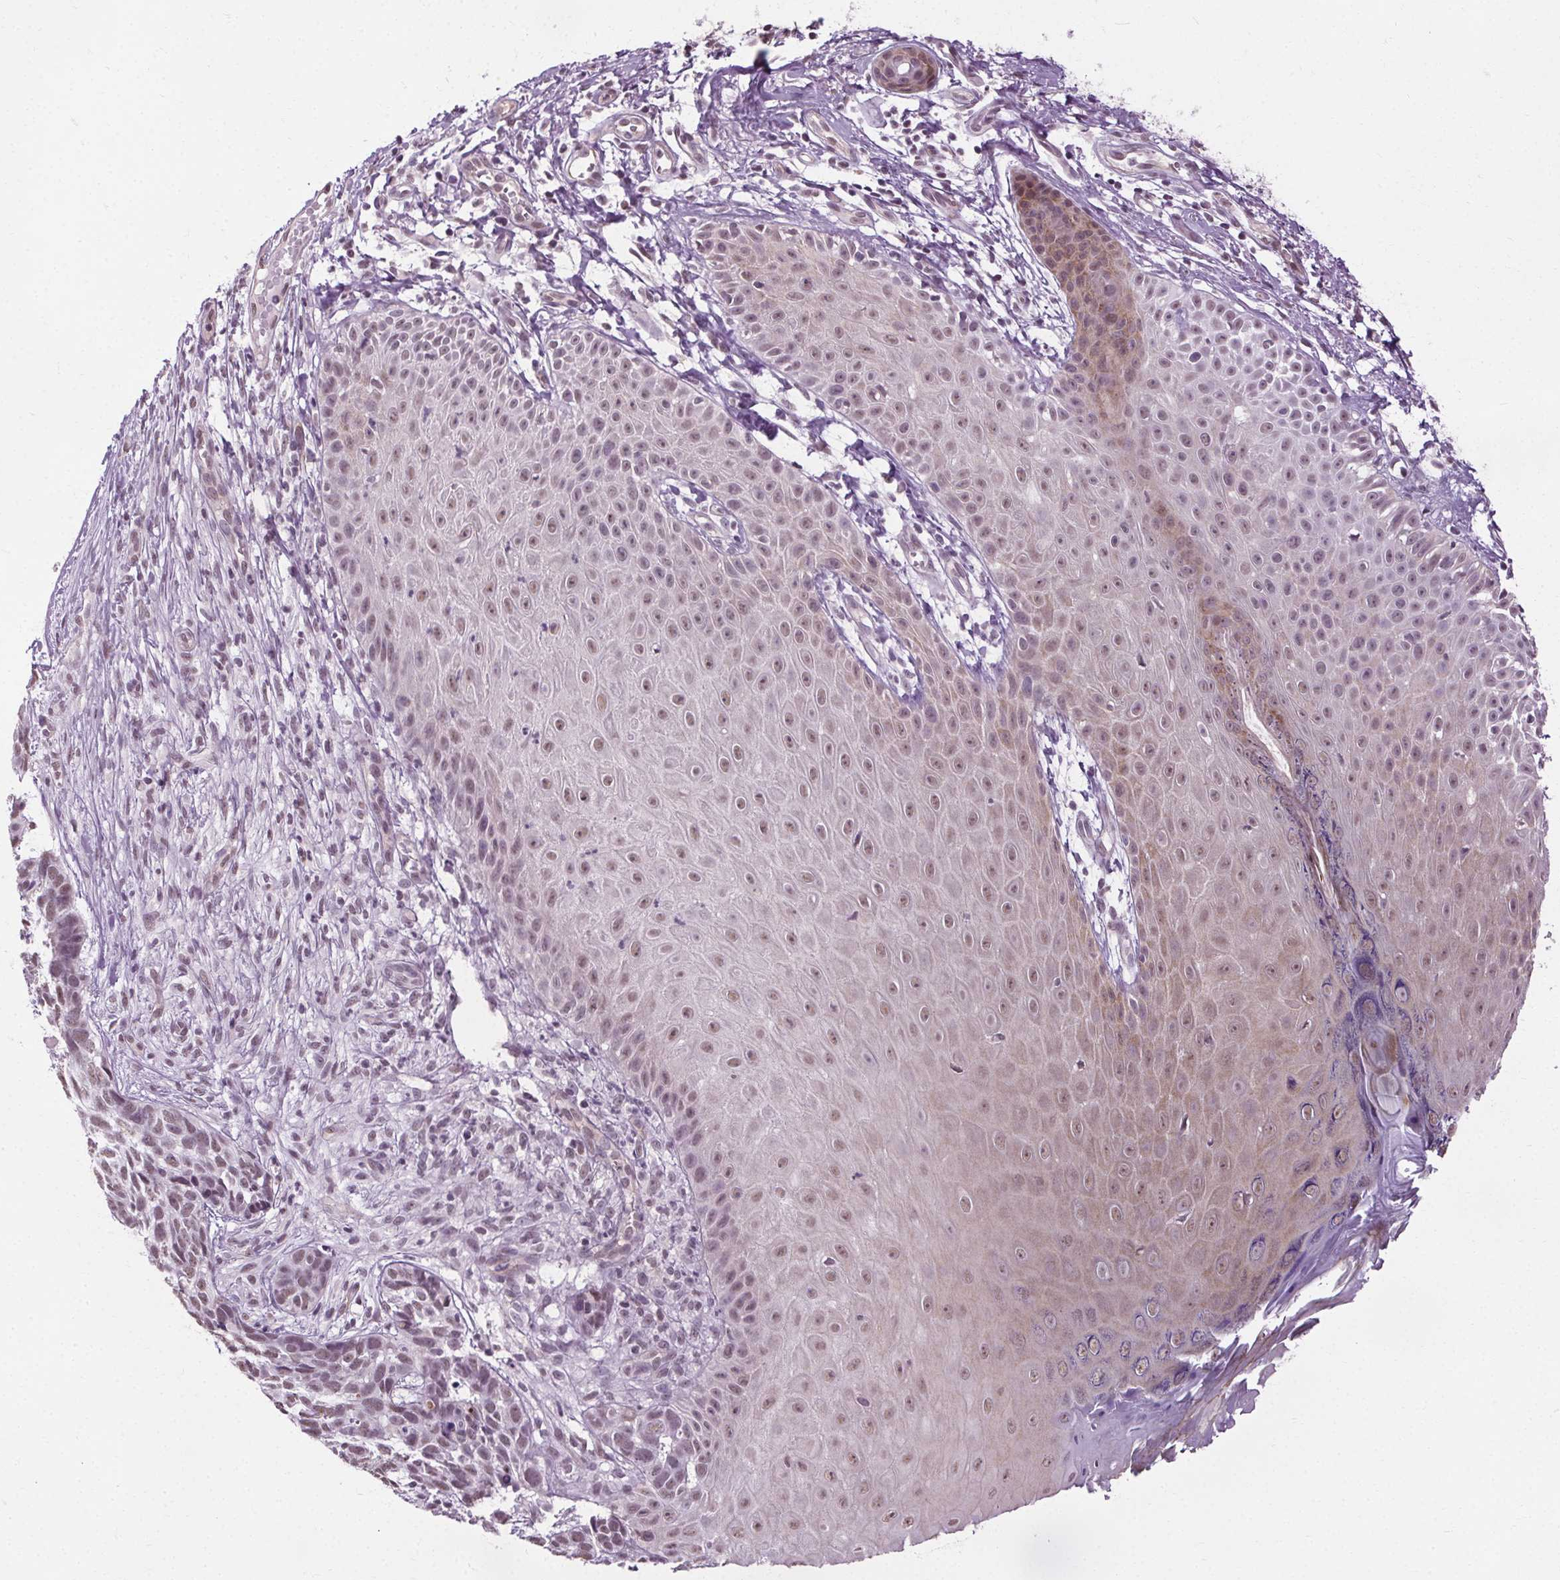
{"staining": {"intensity": "weak", "quantity": "<25%", "location": "nuclear"}, "tissue": "skin cancer", "cell_type": "Tumor cells", "image_type": "cancer", "snomed": [{"axis": "morphology", "description": "Basal cell carcinoma"}, {"axis": "topography", "description": "Skin"}], "caption": "Tumor cells are negative for protein expression in human skin cancer.", "gene": "CEBPA", "patient": {"sex": "male", "age": 78}}